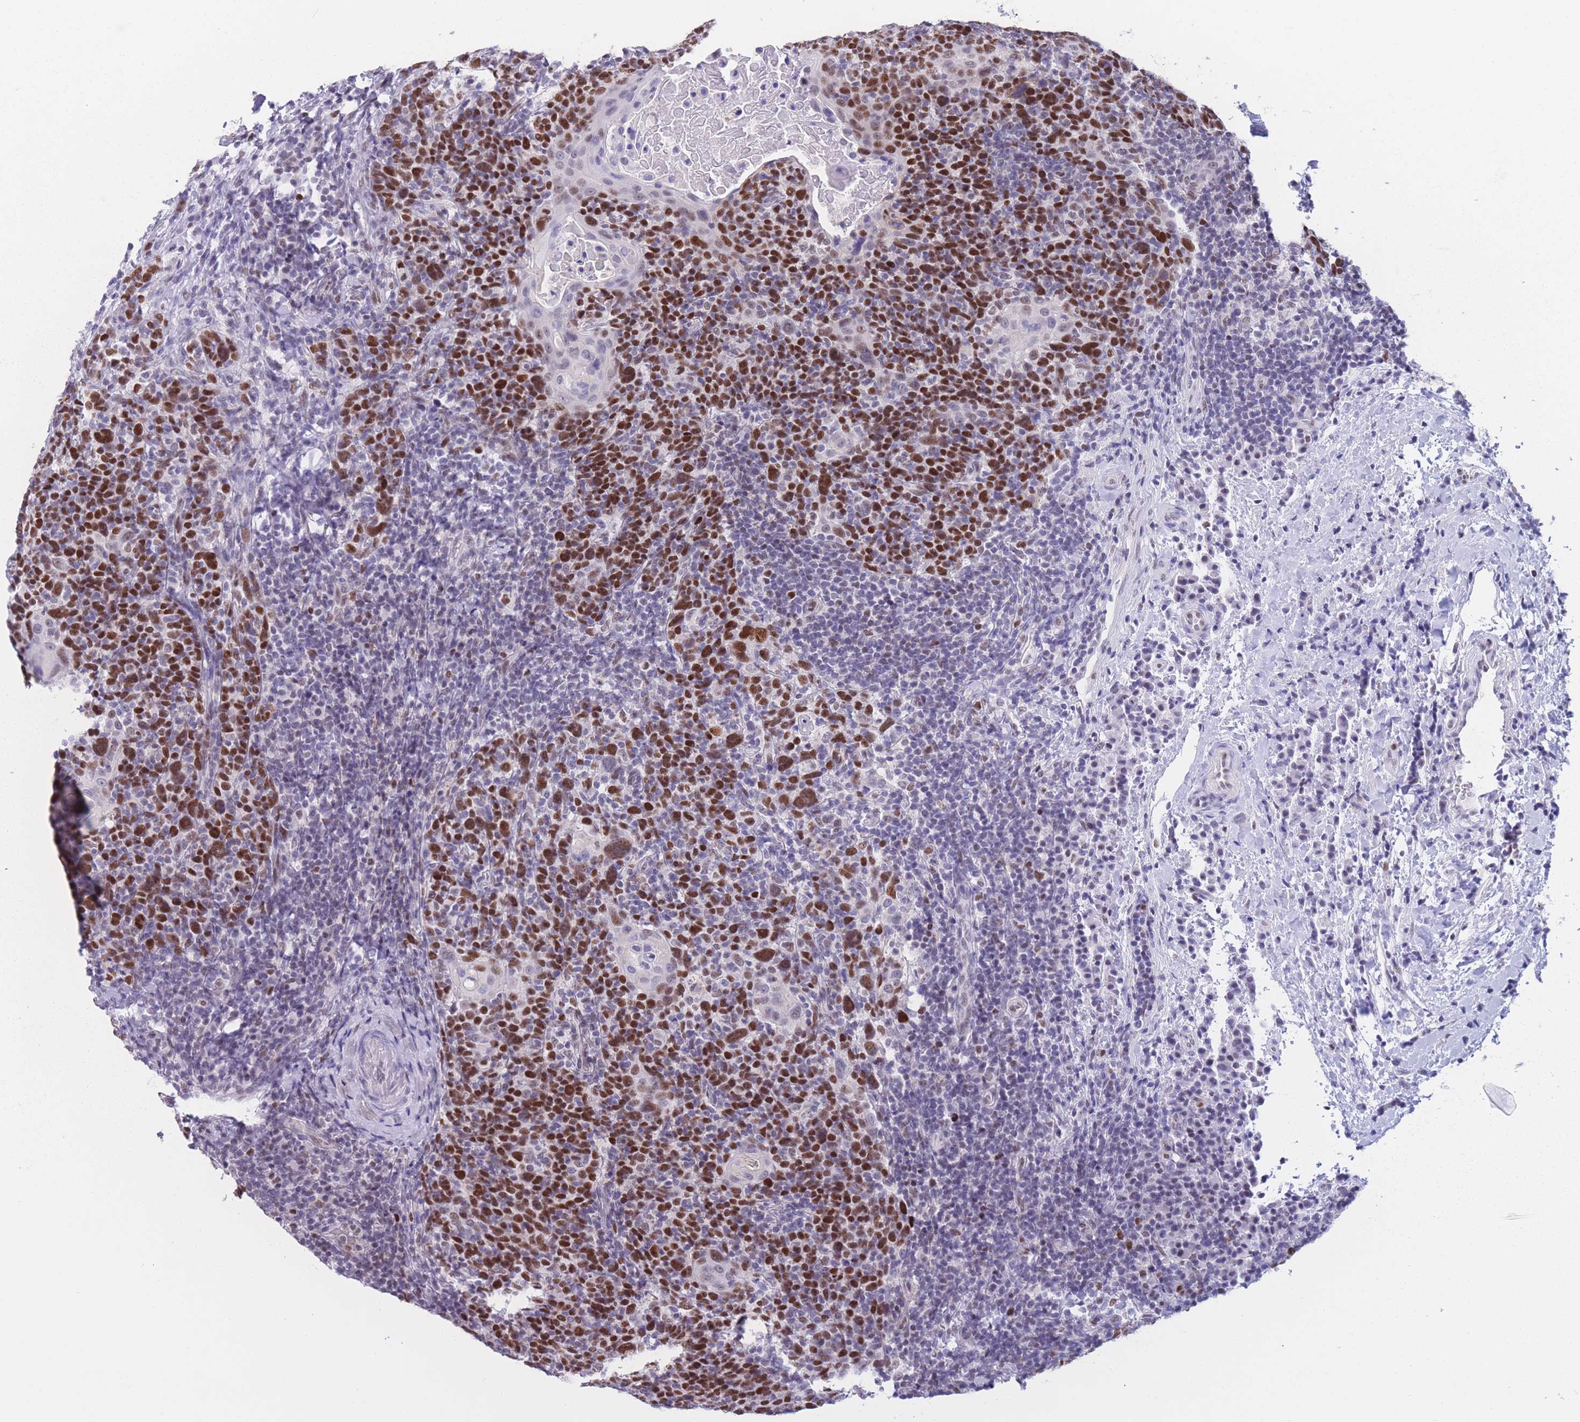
{"staining": {"intensity": "strong", "quantity": ">75%", "location": "nuclear"}, "tissue": "head and neck cancer", "cell_type": "Tumor cells", "image_type": "cancer", "snomed": [{"axis": "morphology", "description": "Squamous cell carcinoma, NOS"}, {"axis": "morphology", "description": "Squamous cell carcinoma, metastatic, NOS"}, {"axis": "topography", "description": "Lymph node"}, {"axis": "topography", "description": "Head-Neck"}], "caption": "Immunohistochemical staining of human head and neck cancer displays high levels of strong nuclear protein positivity in approximately >75% of tumor cells. (DAB IHC with brightfield microscopy, high magnification).", "gene": "NASP", "patient": {"sex": "male", "age": 62}}